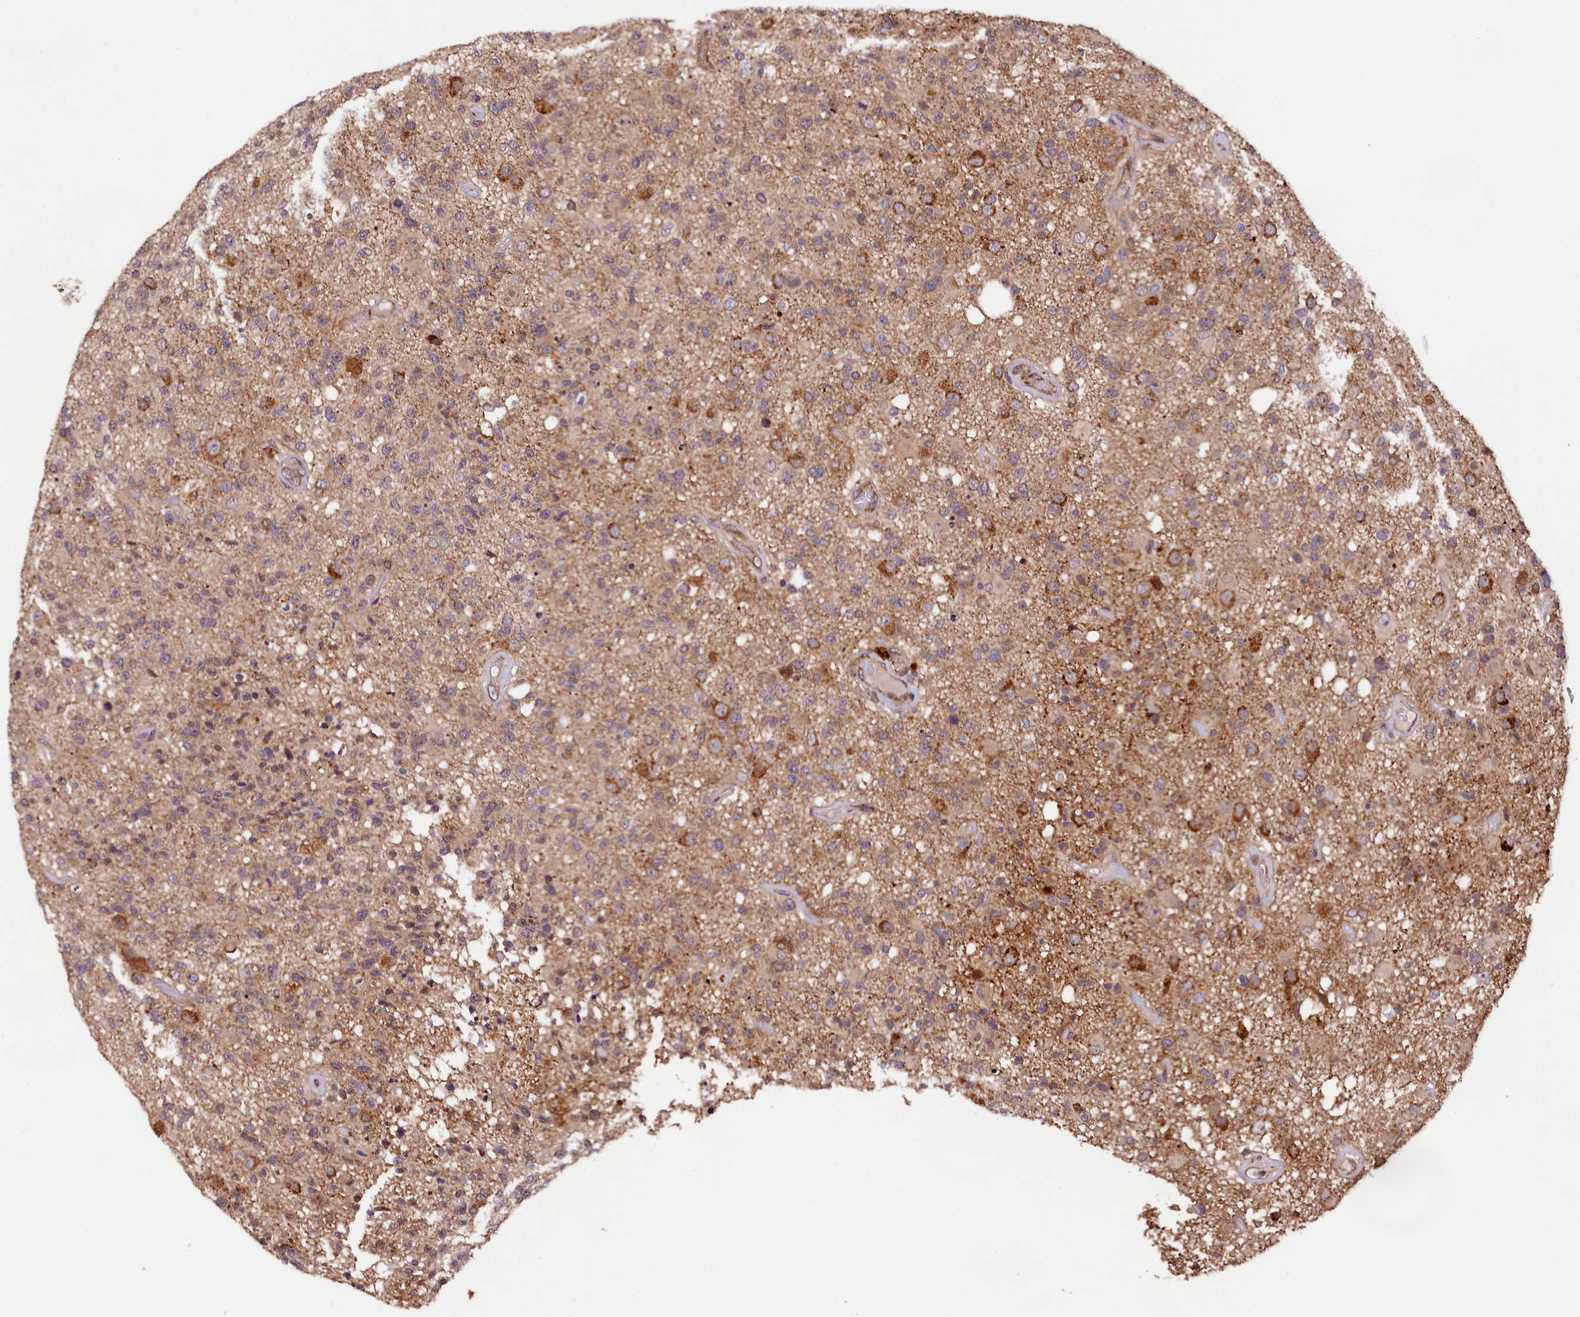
{"staining": {"intensity": "weak", "quantity": "25%-75%", "location": "cytoplasmic/membranous"}, "tissue": "glioma", "cell_type": "Tumor cells", "image_type": "cancer", "snomed": [{"axis": "morphology", "description": "Glioma, malignant, High grade"}, {"axis": "morphology", "description": "Glioblastoma, NOS"}, {"axis": "topography", "description": "Brain"}], "caption": "Immunohistochemical staining of human glioma demonstrates weak cytoplasmic/membranous protein positivity in about 25%-75% of tumor cells. Using DAB (brown) and hematoxylin (blue) stains, captured at high magnification using brightfield microscopy.", "gene": "DOHH", "patient": {"sex": "male", "age": 60}}